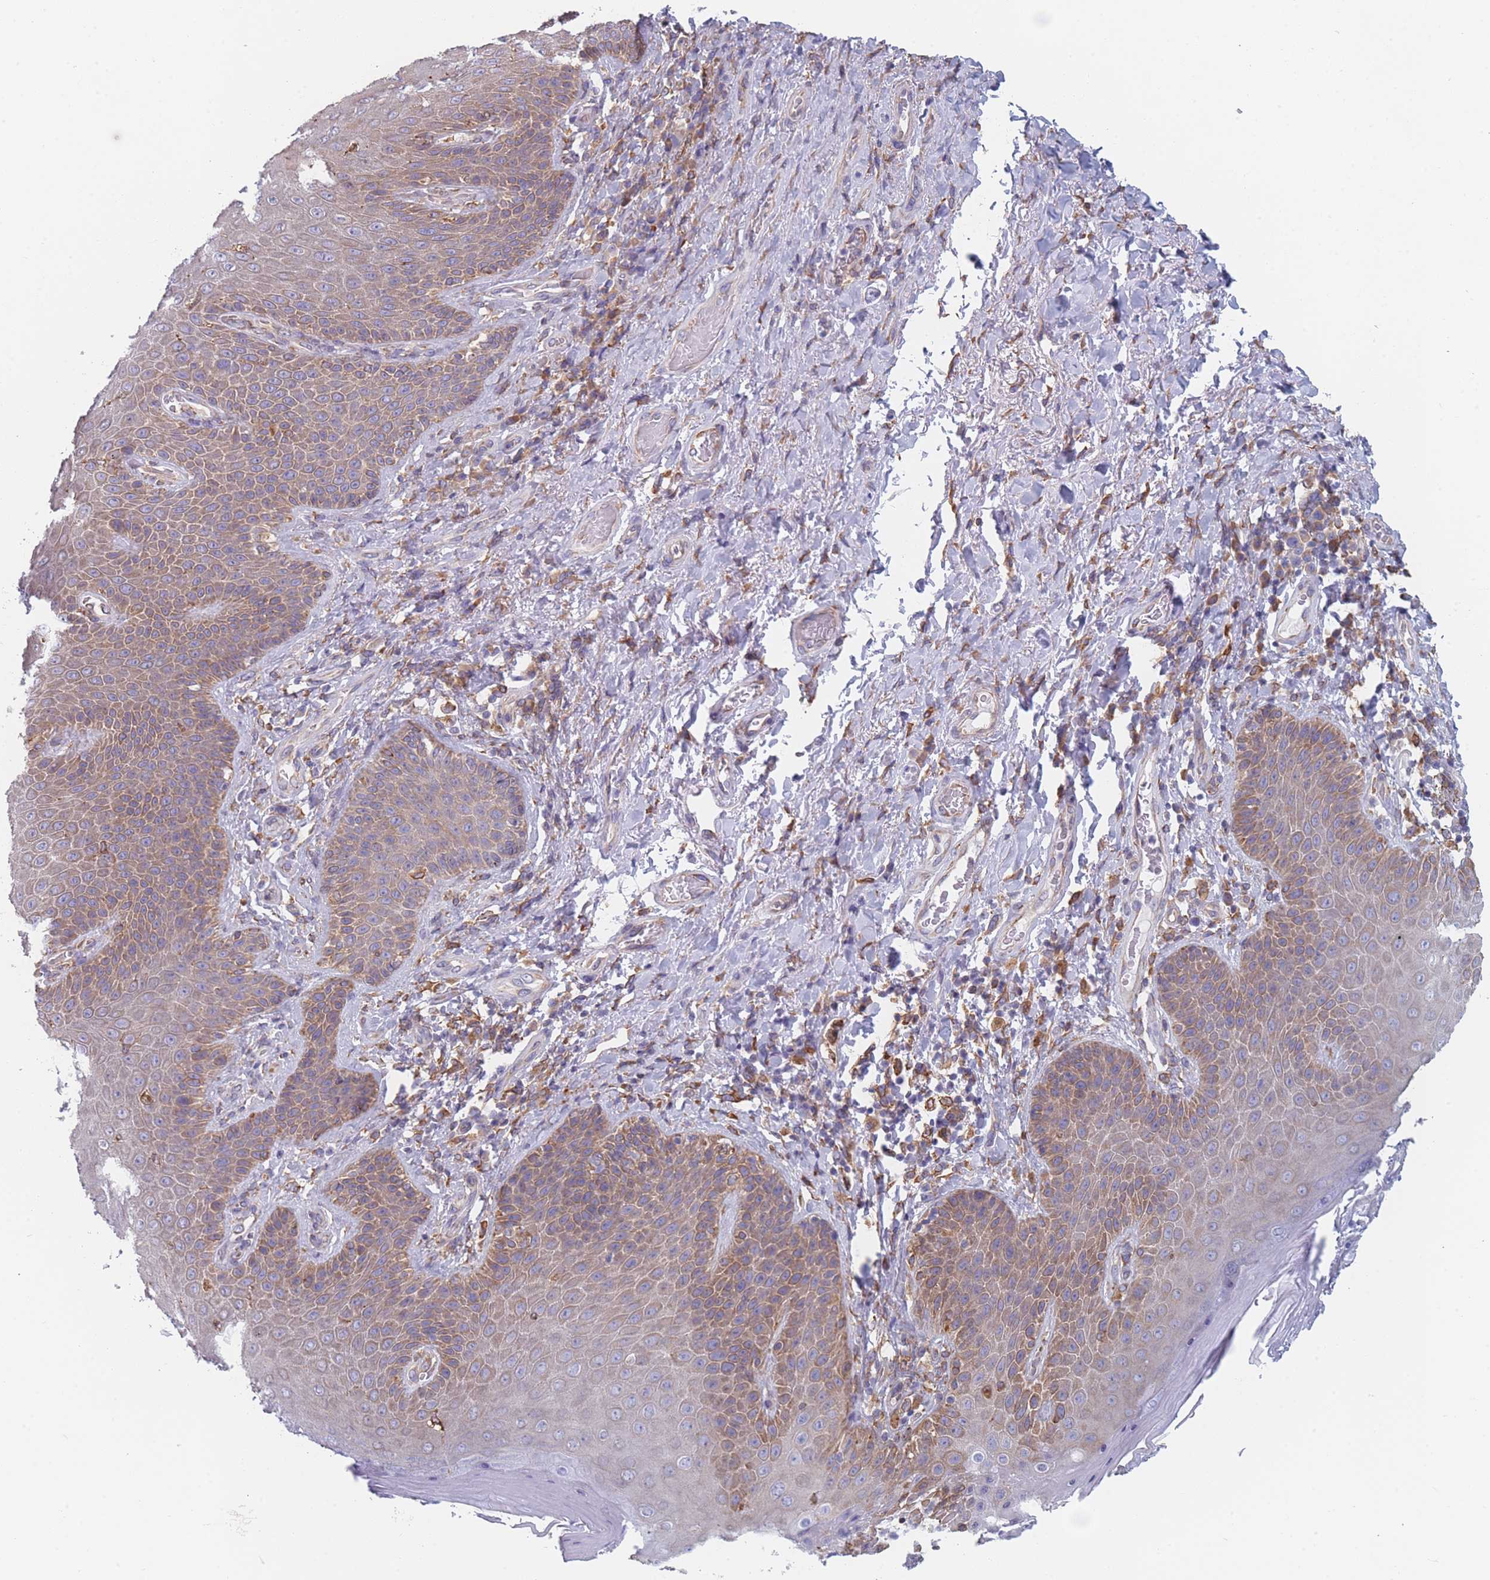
{"staining": {"intensity": "moderate", "quantity": "25%-75%", "location": "cytoplasmic/membranous"}, "tissue": "skin", "cell_type": "Epidermal cells", "image_type": "normal", "snomed": [{"axis": "morphology", "description": "Normal tissue, NOS"}, {"axis": "topography", "description": "Anal"}], "caption": "Immunohistochemical staining of benign skin displays medium levels of moderate cytoplasmic/membranous staining in about 25%-75% of epidermal cells.", "gene": "OR7C2", "patient": {"sex": "female", "age": 89}}